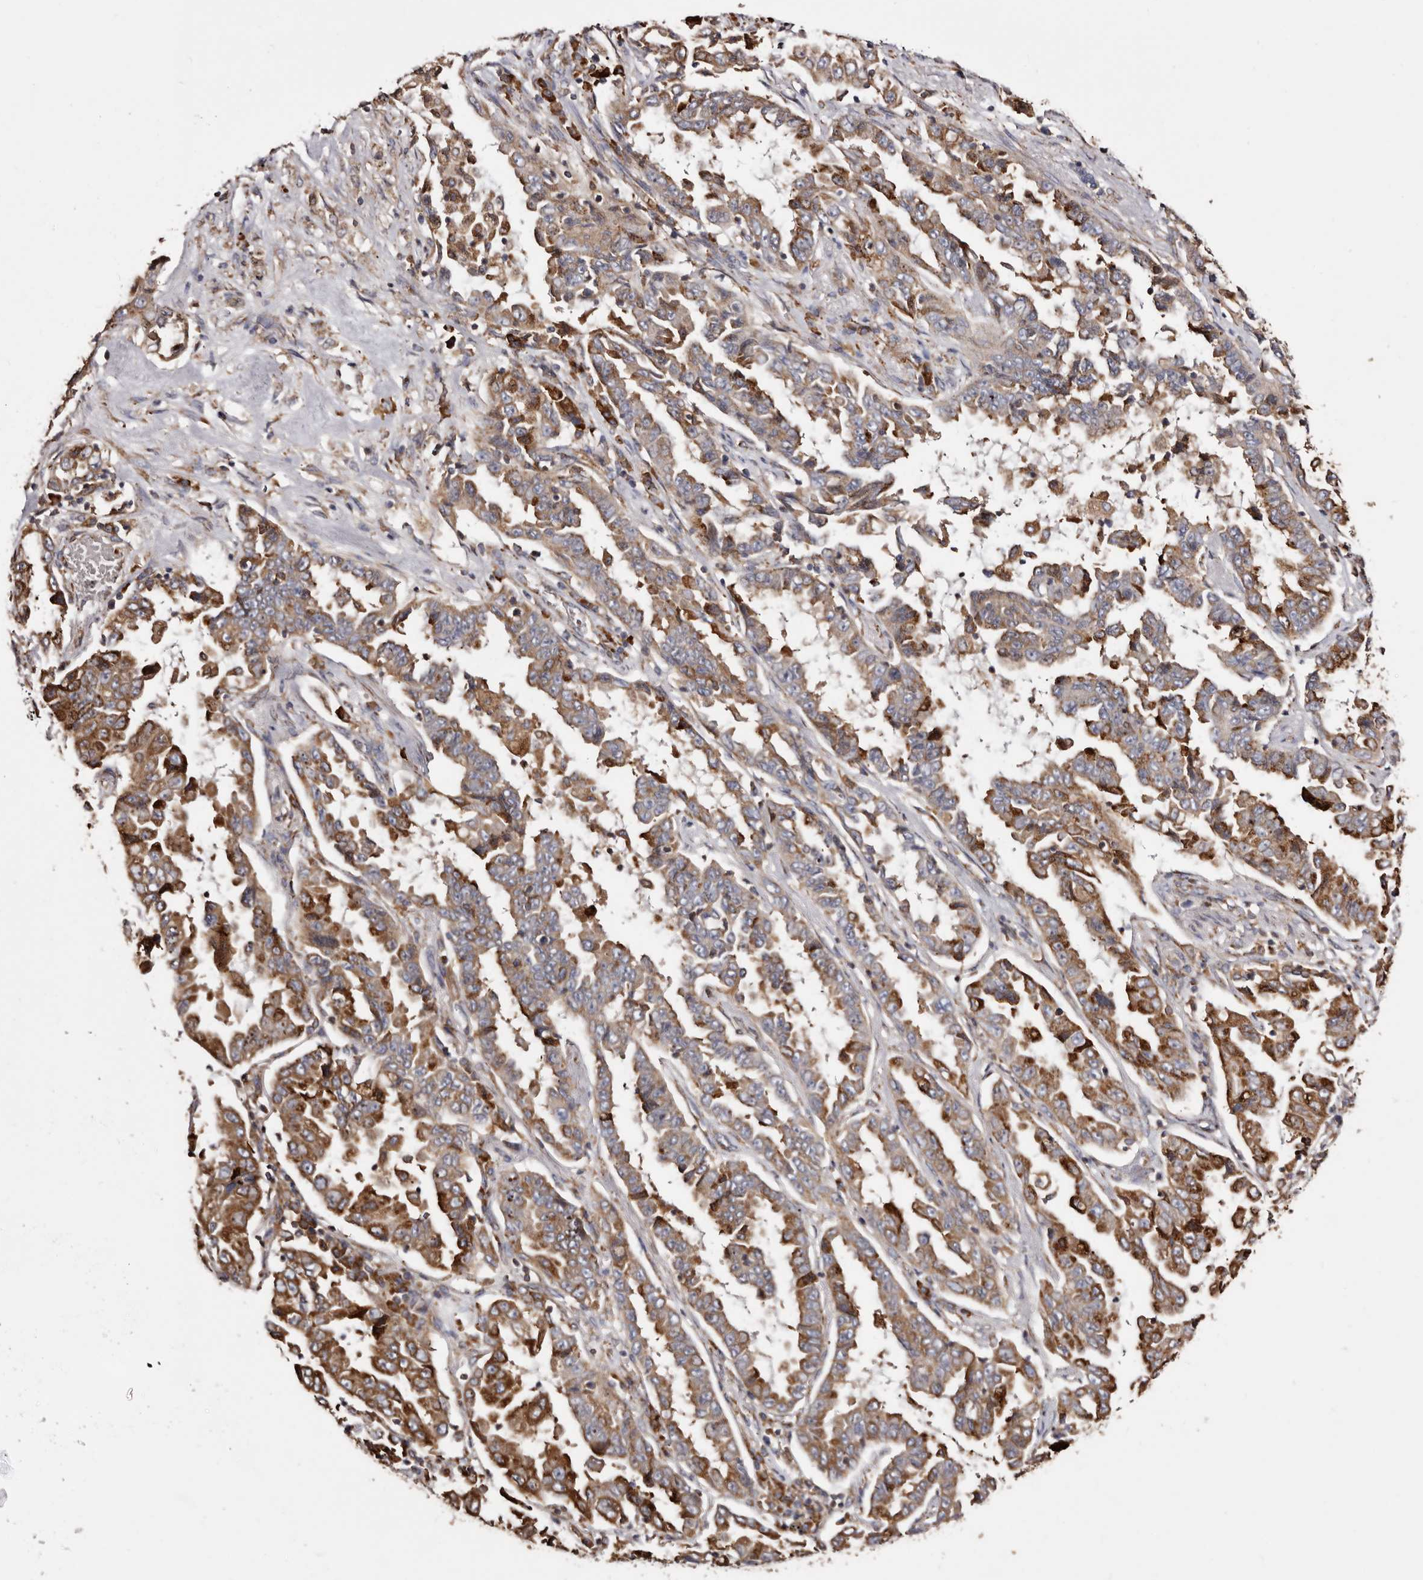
{"staining": {"intensity": "moderate", "quantity": ">75%", "location": "cytoplasmic/membranous"}, "tissue": "lung cancer", "cell_type": "Tumor cells", "image_type": "cancer", "snomed": [{"axis": "morphology", "description": "Adenocarcinoma, NOS"}, {"axis": "topography", "description": "Lung"}], "caption": "About >75% of tumor cells in lung adenocarcinoma display moderate cytoplasmic/membranous protein positivity as visualized by brown immunohistochemical staining.", "gene": "ACBD6", "patient": {"sex": "female", "age": 51}}